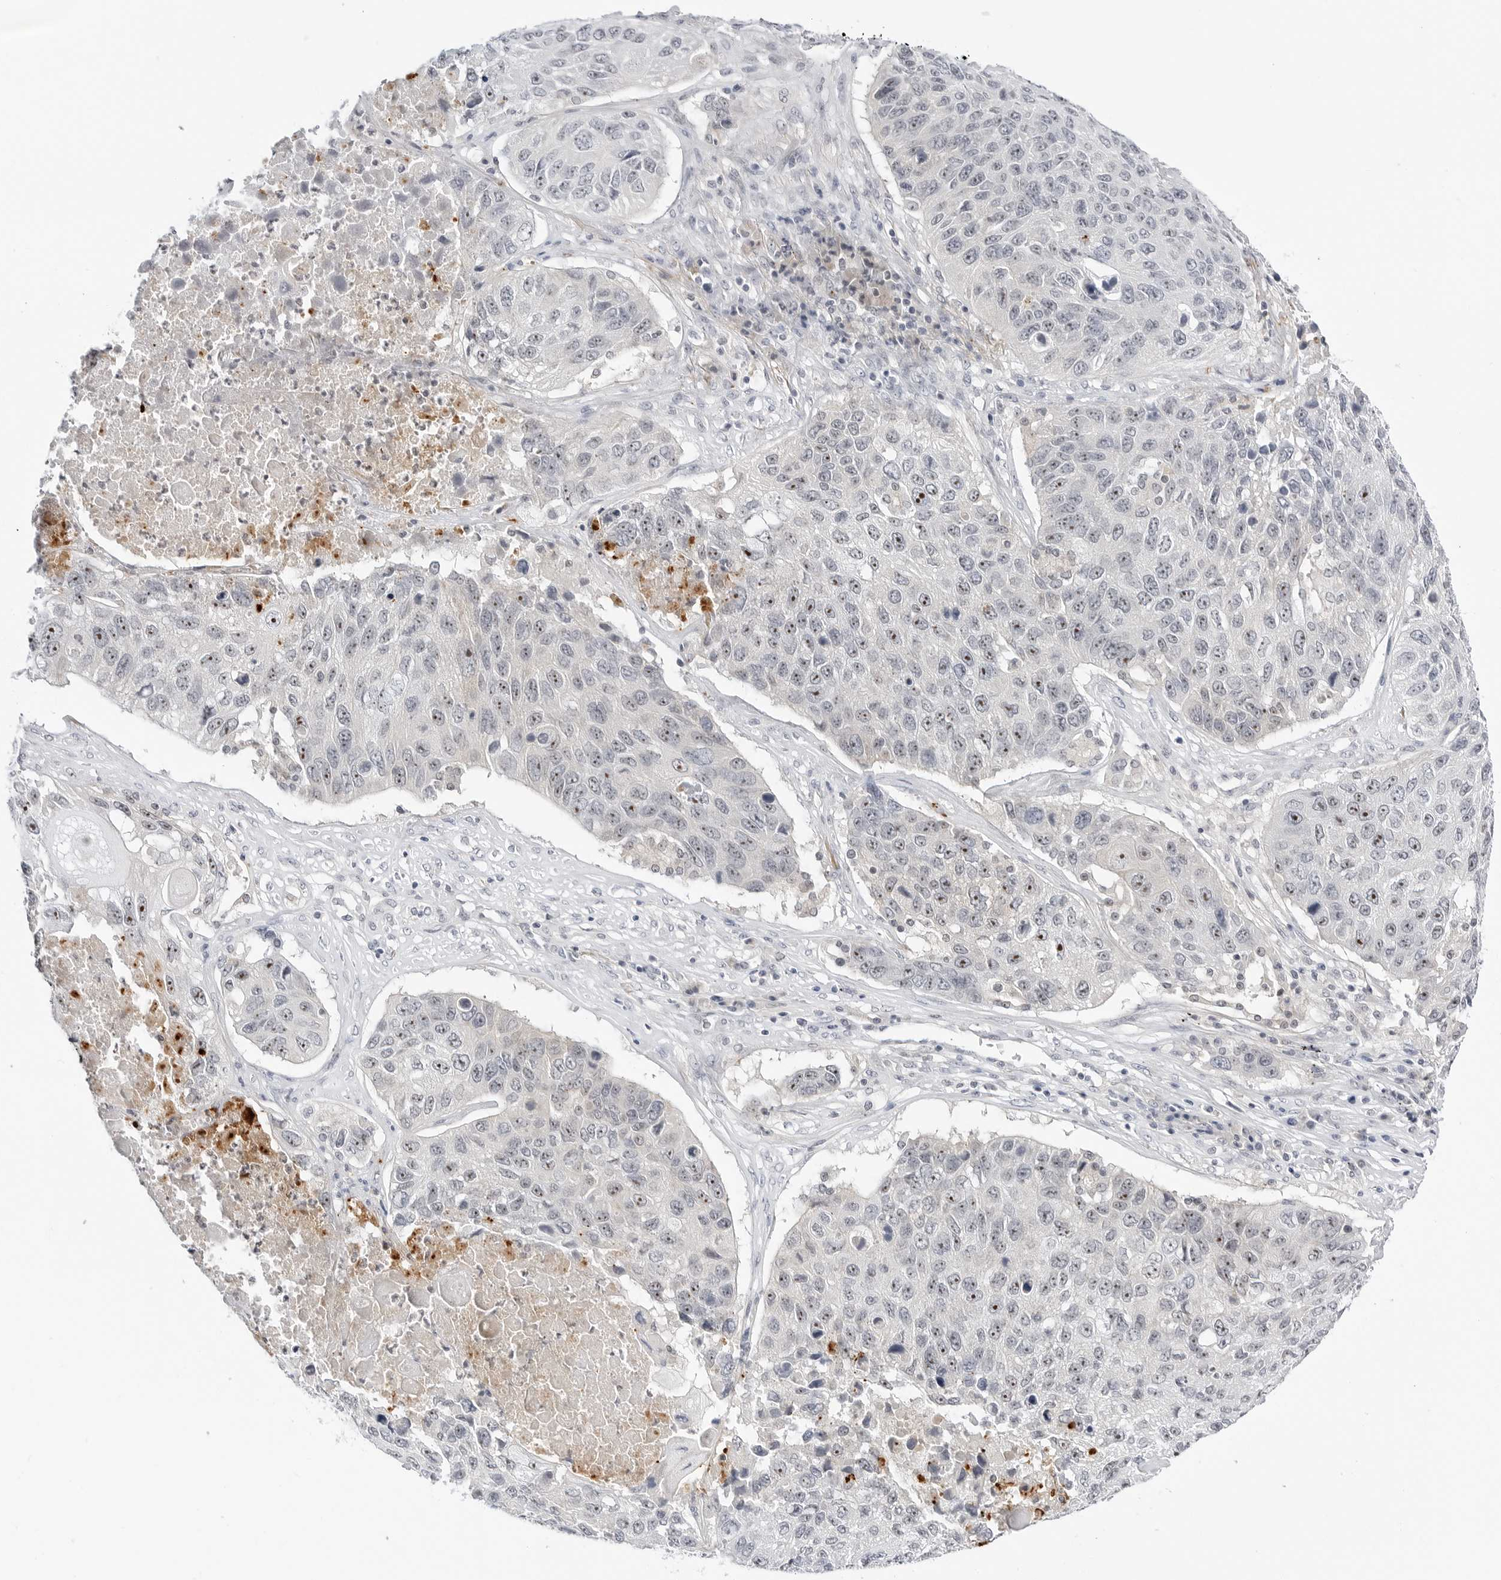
{"staining": {"intensity": "moderate", "quantity": ">75%", "location": "nuclear"}, "tissue": "lung cancer", "cell_type": "Tumor cells", "image_type": "cancer", "snomed": [{"axis": "morphology", "description": "Squamous cell carcinoma, NOS"}, {"axis": "topography", "description": "Lung"}], "caption": "A medium amount of moderate nuclear positivity is seen in approximately >75% of tumor cells in lung squamous cell carcinoma tissue.", "gene": "MAP2K5", "patient": {"sex": "male", "age": 61}}